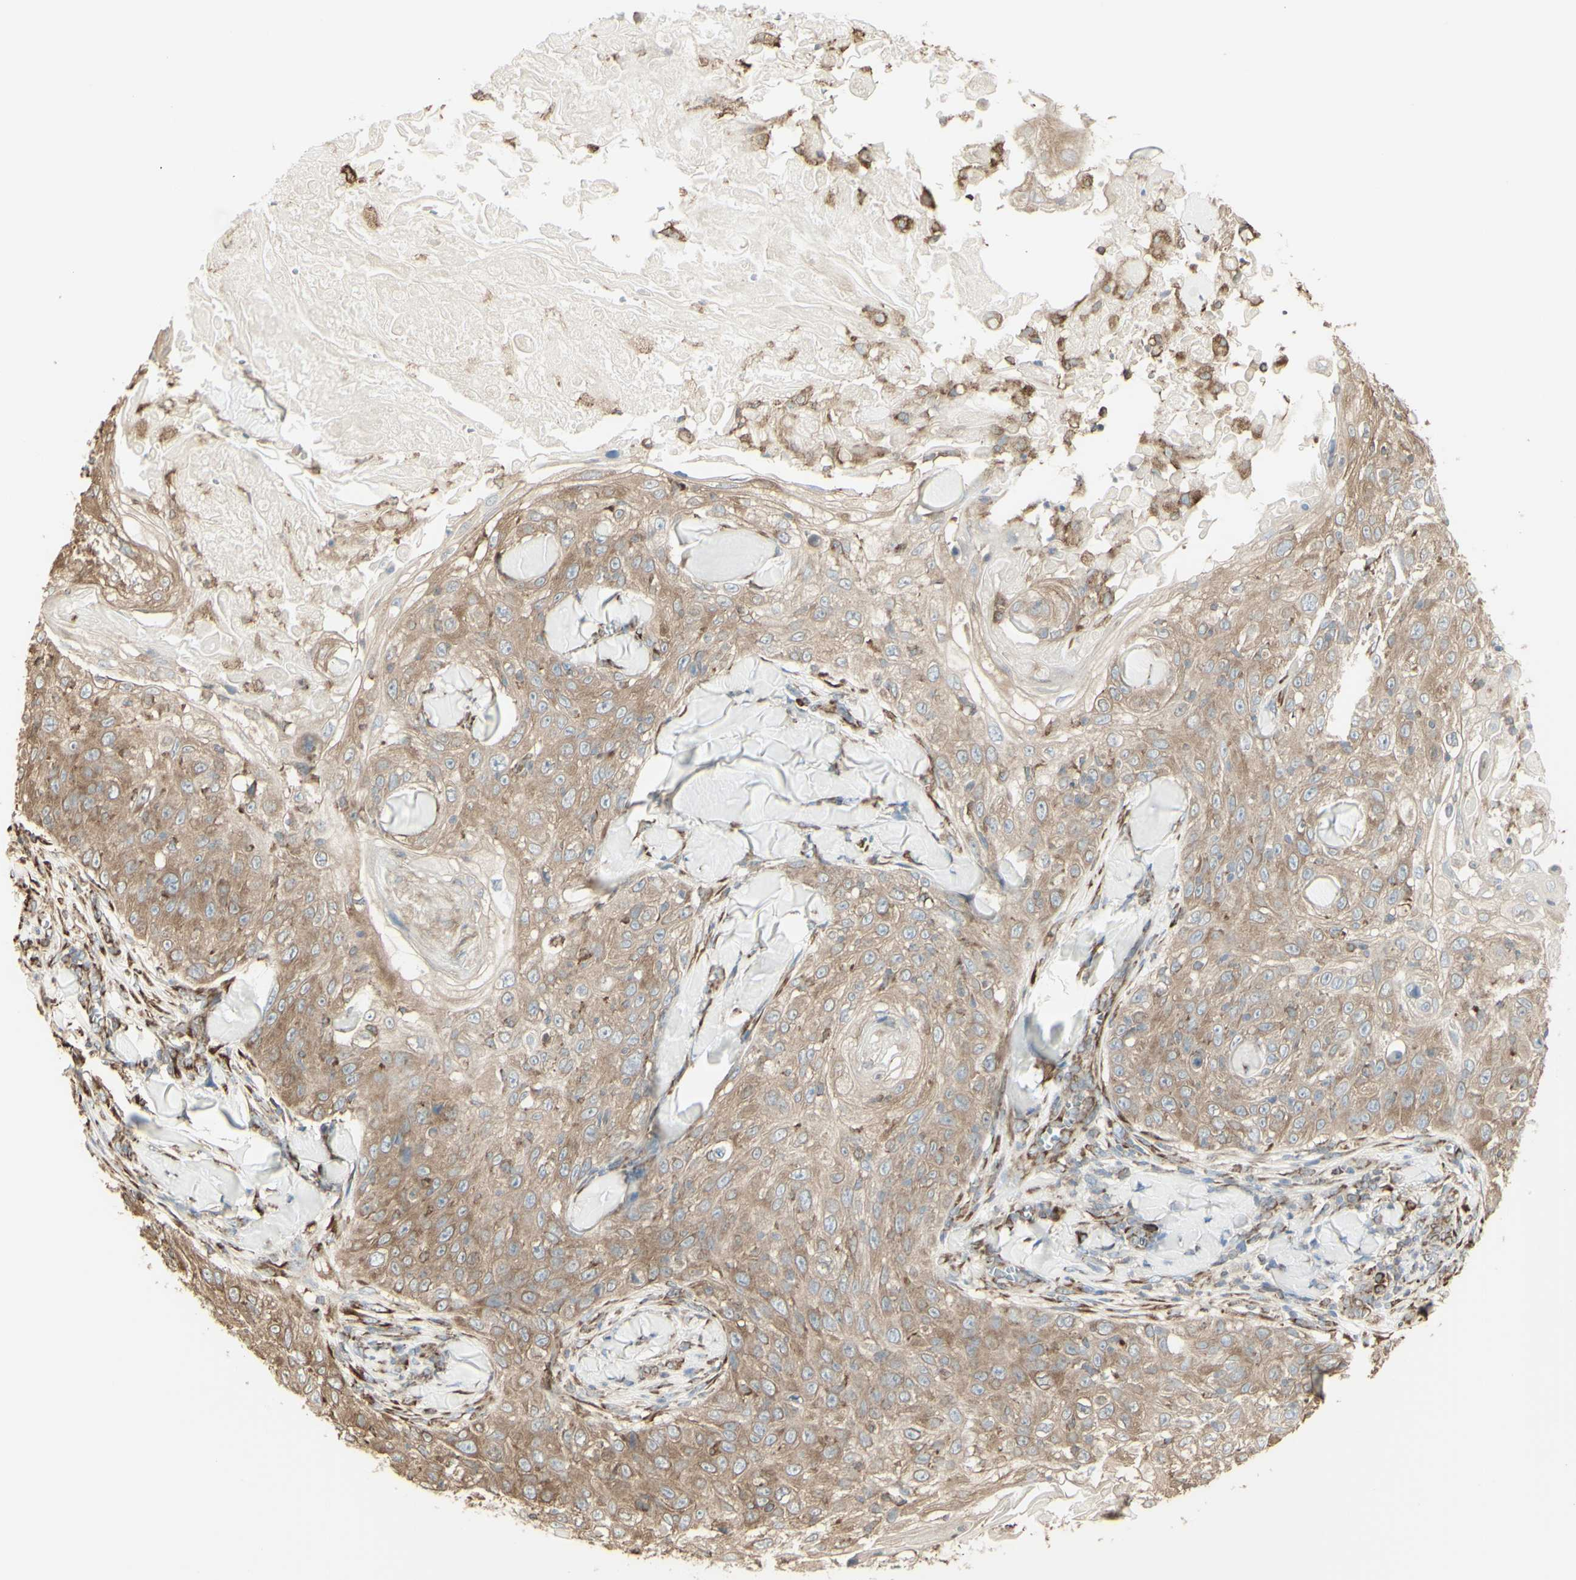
{"staining": {"intensity": "moderate", "quantity": ">75%", "location": "cytoplasmic/membranous"}, "tissue": "skin cancer", "cell_type": "Tumor cells", "image_type": "cancer", "snomed": [{"axis": "morphology", "description": "Squamous cell carcinoma, NOS"}, {"axis": "topography", "description": "Skin"}], "caption": "A medium amount of moderate cytoplasmic/membranous staining is appreciated in about >75% of tumor cells in squamous cell carcinoma (skin) tissue.", "gene": "EEF1B2", "patient": {"sex": "male", "age": 86}}